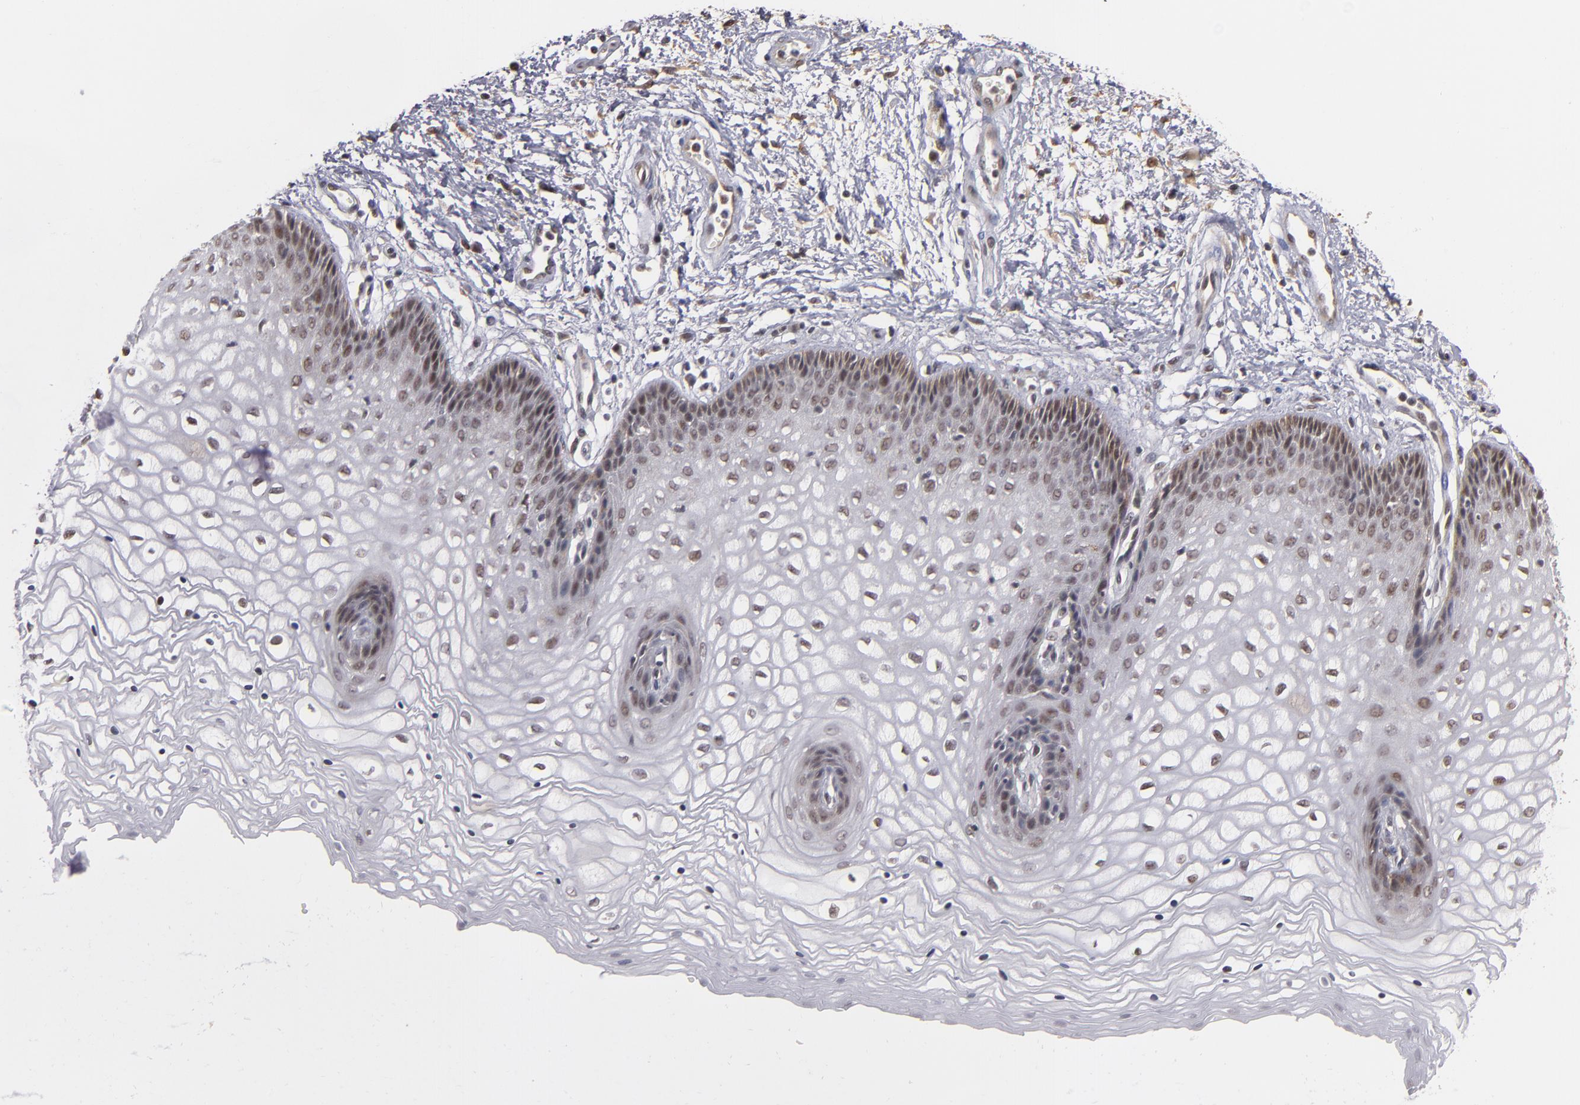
{"staining": {"intensity": "moderate", "quantity": ">75%", "location": "nuclear"}, "tissue": "vagina", "cell_type": "Squamous epithelial cells", "image_type": "normal", "snomed": [{"axis": "morphology", "description": "Normal tissue, NOS"}, {"axis": "topography", "description": "Vagina"}], "caption": "Protein expression analysis of benign vagina demonstrates moderate nuclear expression in approximately >75% of squamous epithelial cells. (brown staining indicates protein expression, while blue staining denotes nuclei).", "gene": "ZNF75A", "patient": {"sex": "female", "age": 34}}